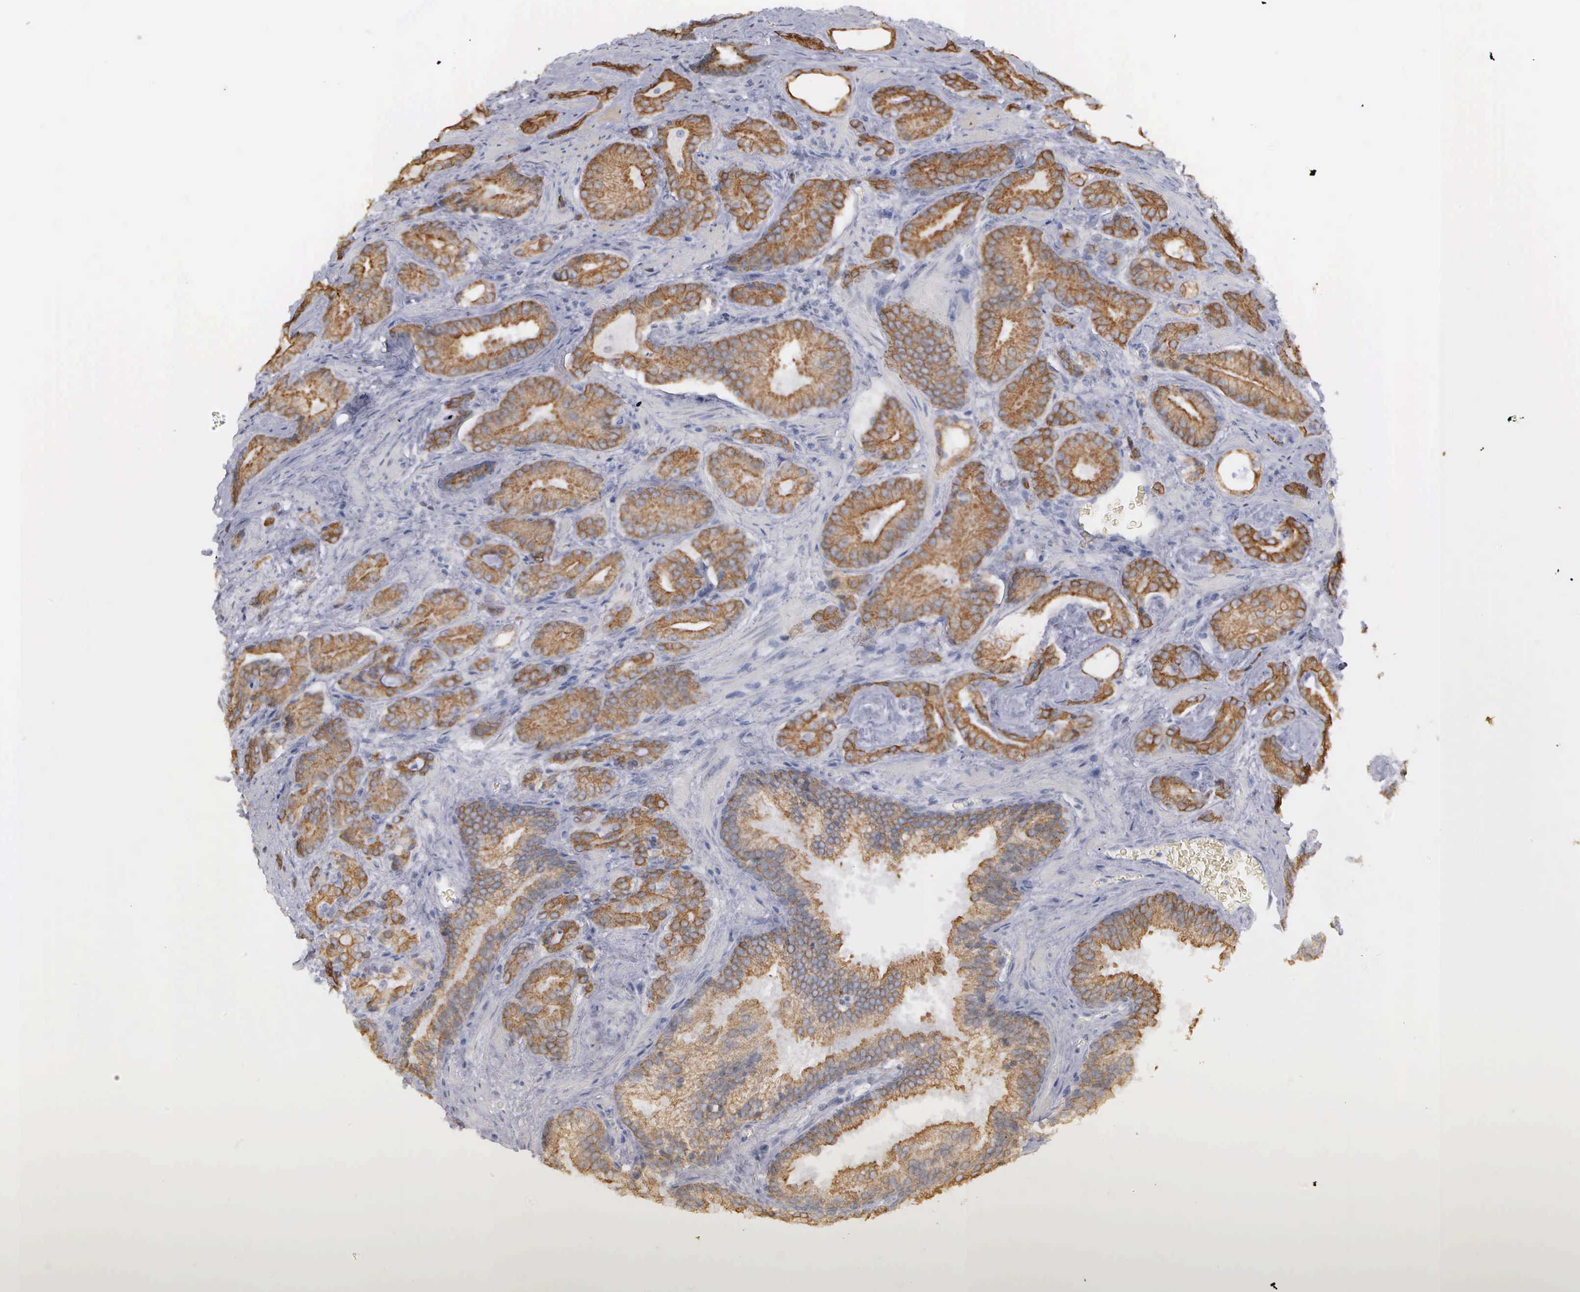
{"staining": {"intensity": "moderate", "quantity": ">75%", "location": "cytoplasmic/membranous"}, "tissue": "prostate cancer", "cell_type": "Tumor cells", "image_type": "cancer", "snomed": [{"axis": "morphology", "description": "Adenocarcinoma, Medium grade"}, {"axis": "topography", "description": "Prostate"}], "caption": "Prostate cancer (adenocarcinoma (medium-grade)) stained for a protein reveals moderate cytoplasmic/membranous positivity in tumor cells.", "gene": "WDR89", "patient": {"sex": "male", "age": 68}}